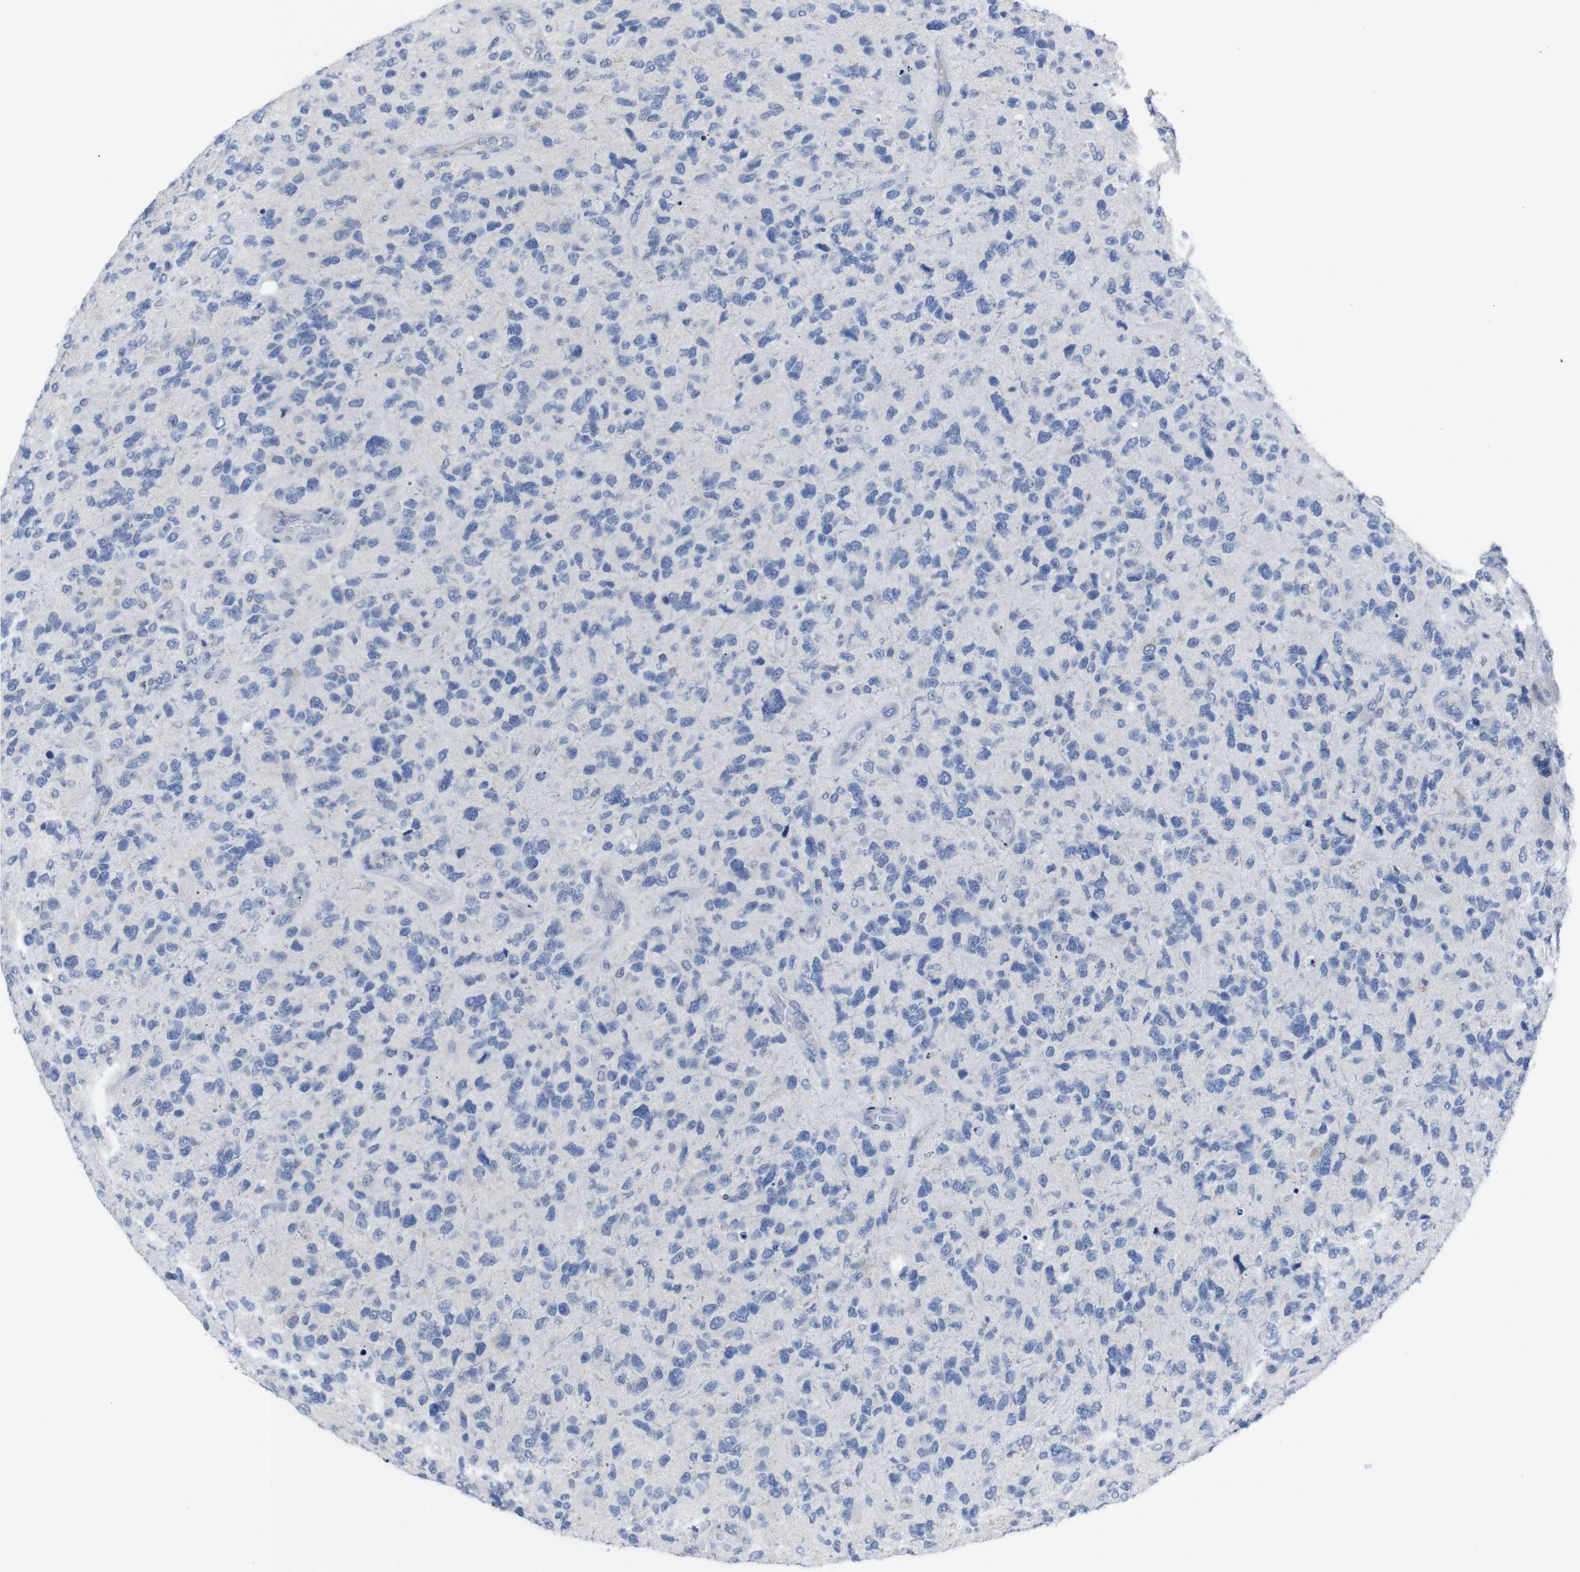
{"staining": {"intensity": "negative", "quantity": "none", "location": "none"}, "tissue": "glioma", "cell_type": "Tumor cells", "image_type": "cancer", "snomed": [{"axis": "morphology", "description": "Glioma, malignant, High grade"}, {"axis": "topography", "description": "Brain"}], "caption": "An image of malignant glioma (high-grade) stained for a protein reveals no brown staining in tumor cells.", "gene": "IRF4", "patient": {"sex": "female", "age": 58}}